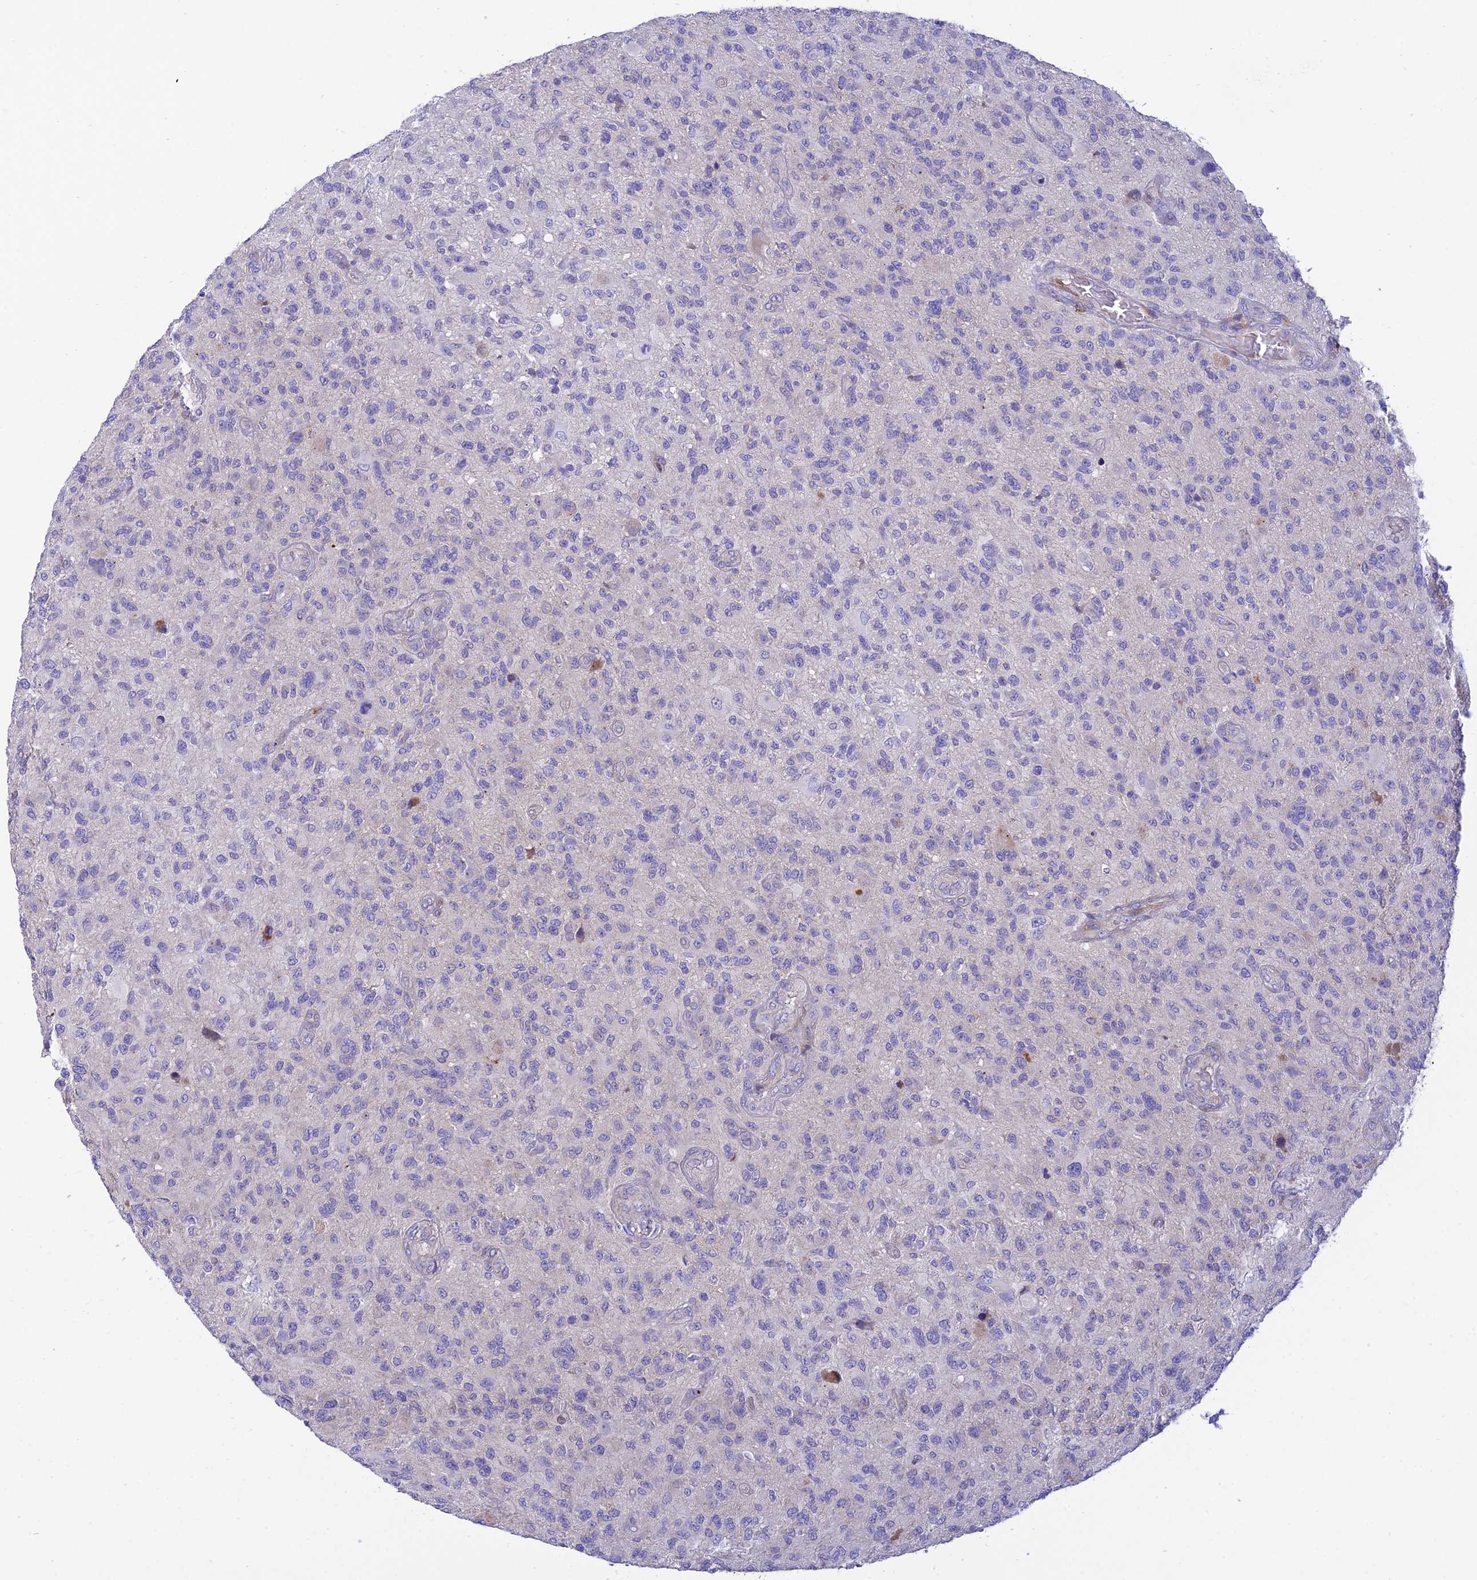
{"staining": {"intensity": "negative", "quantity": "none", "location": "none"}, "tissue": "glioma", "cell_type": "Tumor cells", "image_type": "cancer", "snomed": [{"axis": "morphology", "description": "Glioma, malignant, High grade"}, {"axis": "topography", "description": "Brain"}], "caption": "The image demonstrates no staining of tumor cells in malignant high-grade glioma. The staining is performed using DAB brown chromogen with nuclei counter-stained in using hematoxylin.", "gene": "CCDC157", "patient": {"sex": "male", "age": 47}}